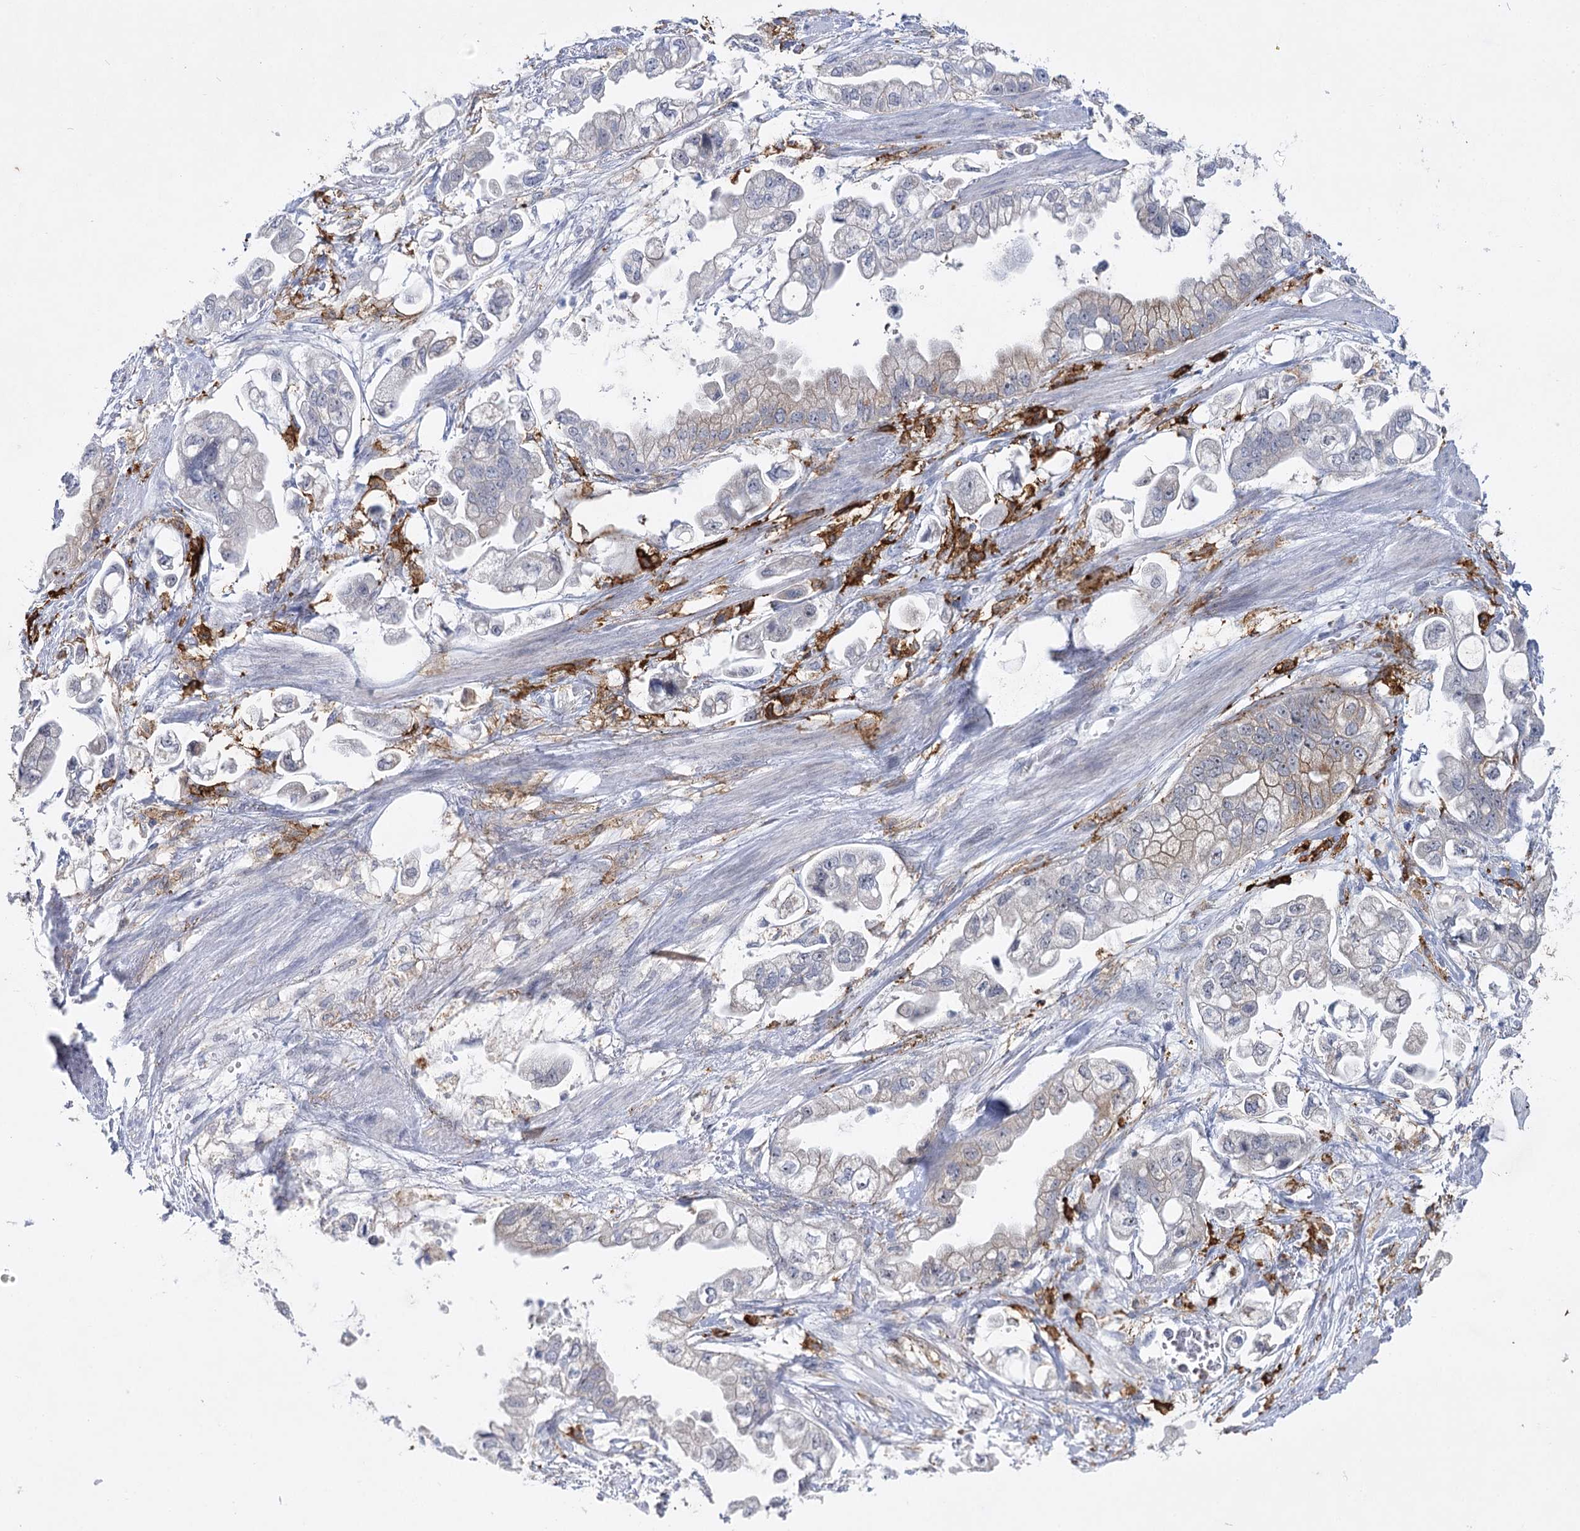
{"staining": {"intensity": "negative", "quantity": "none", "location": "none"}, "tissue": "stomach cancer", "cell_type": "Tumor cells", "image_type": "cancer", "snomed": [{"axis": "morphology", "description": "Adenocarcinoma, NOS"}, {"axis": "topography", "description": "Stomach"}], "caption": "Tumor cells are negative for brown protein staining in stomach cancer (adenocarcinoma). (IHC, brightfield microscopy, high magnification).", "gene": "PIWIL4", "patient": {"sex": "male", "age": 62}}